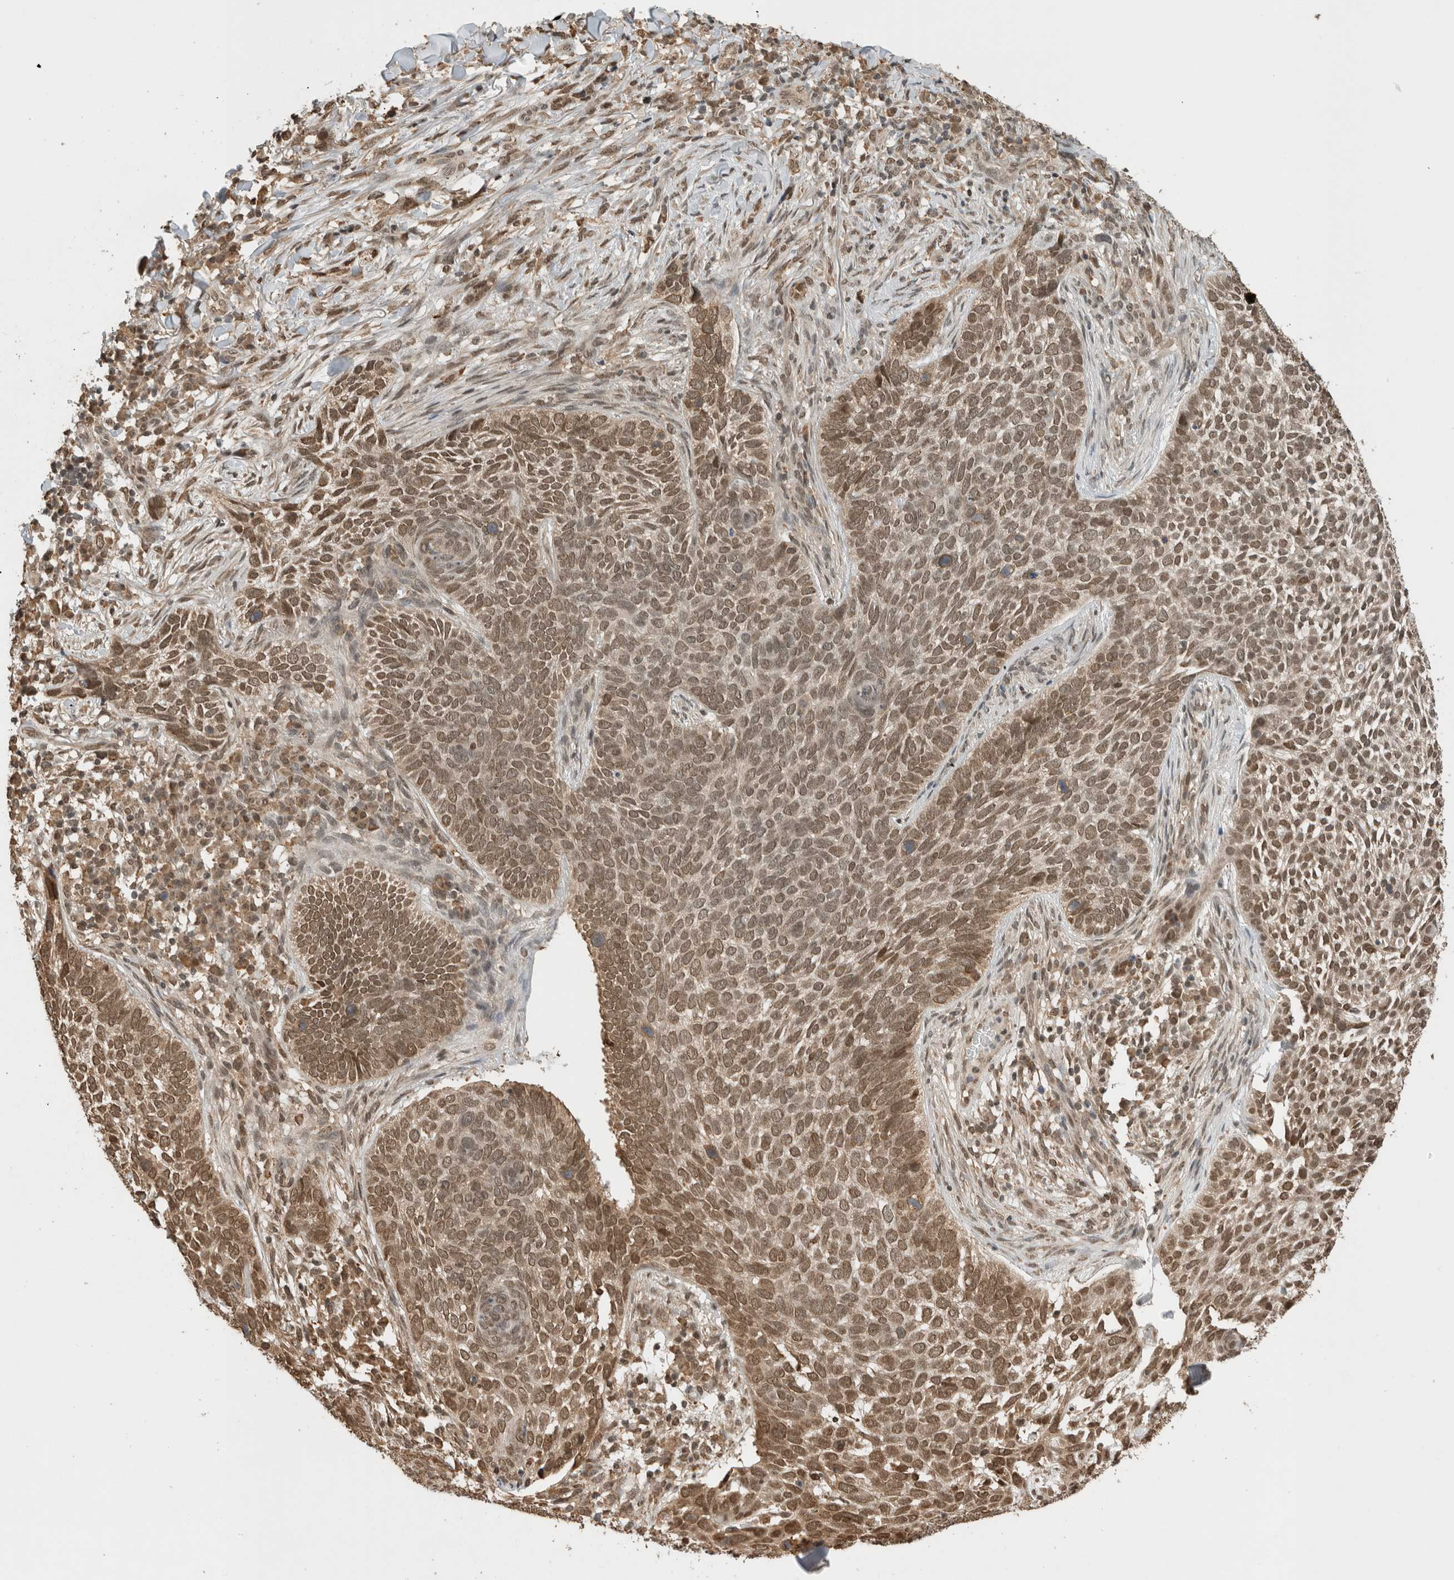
{"staining": {"intensity": "moderate", "quantity": ">75%", "location": "nuclear"}, "tissue": "skin cancer", "cell_type": "Tumor cells", "image_type": "cancer", "snomed": [{"axis": "morphology", "description": "Basal cell carcinoma"}, {"axis": "topography", "description": "Skin"}], "caption": "Immunohistochemical staining of skin cancer exhibits medium levels of moderate nuclear protein expression in approximately >75% of tumor cells.", "gene": "C1orf21", "patient": {"sex": "female", "age": 64}}